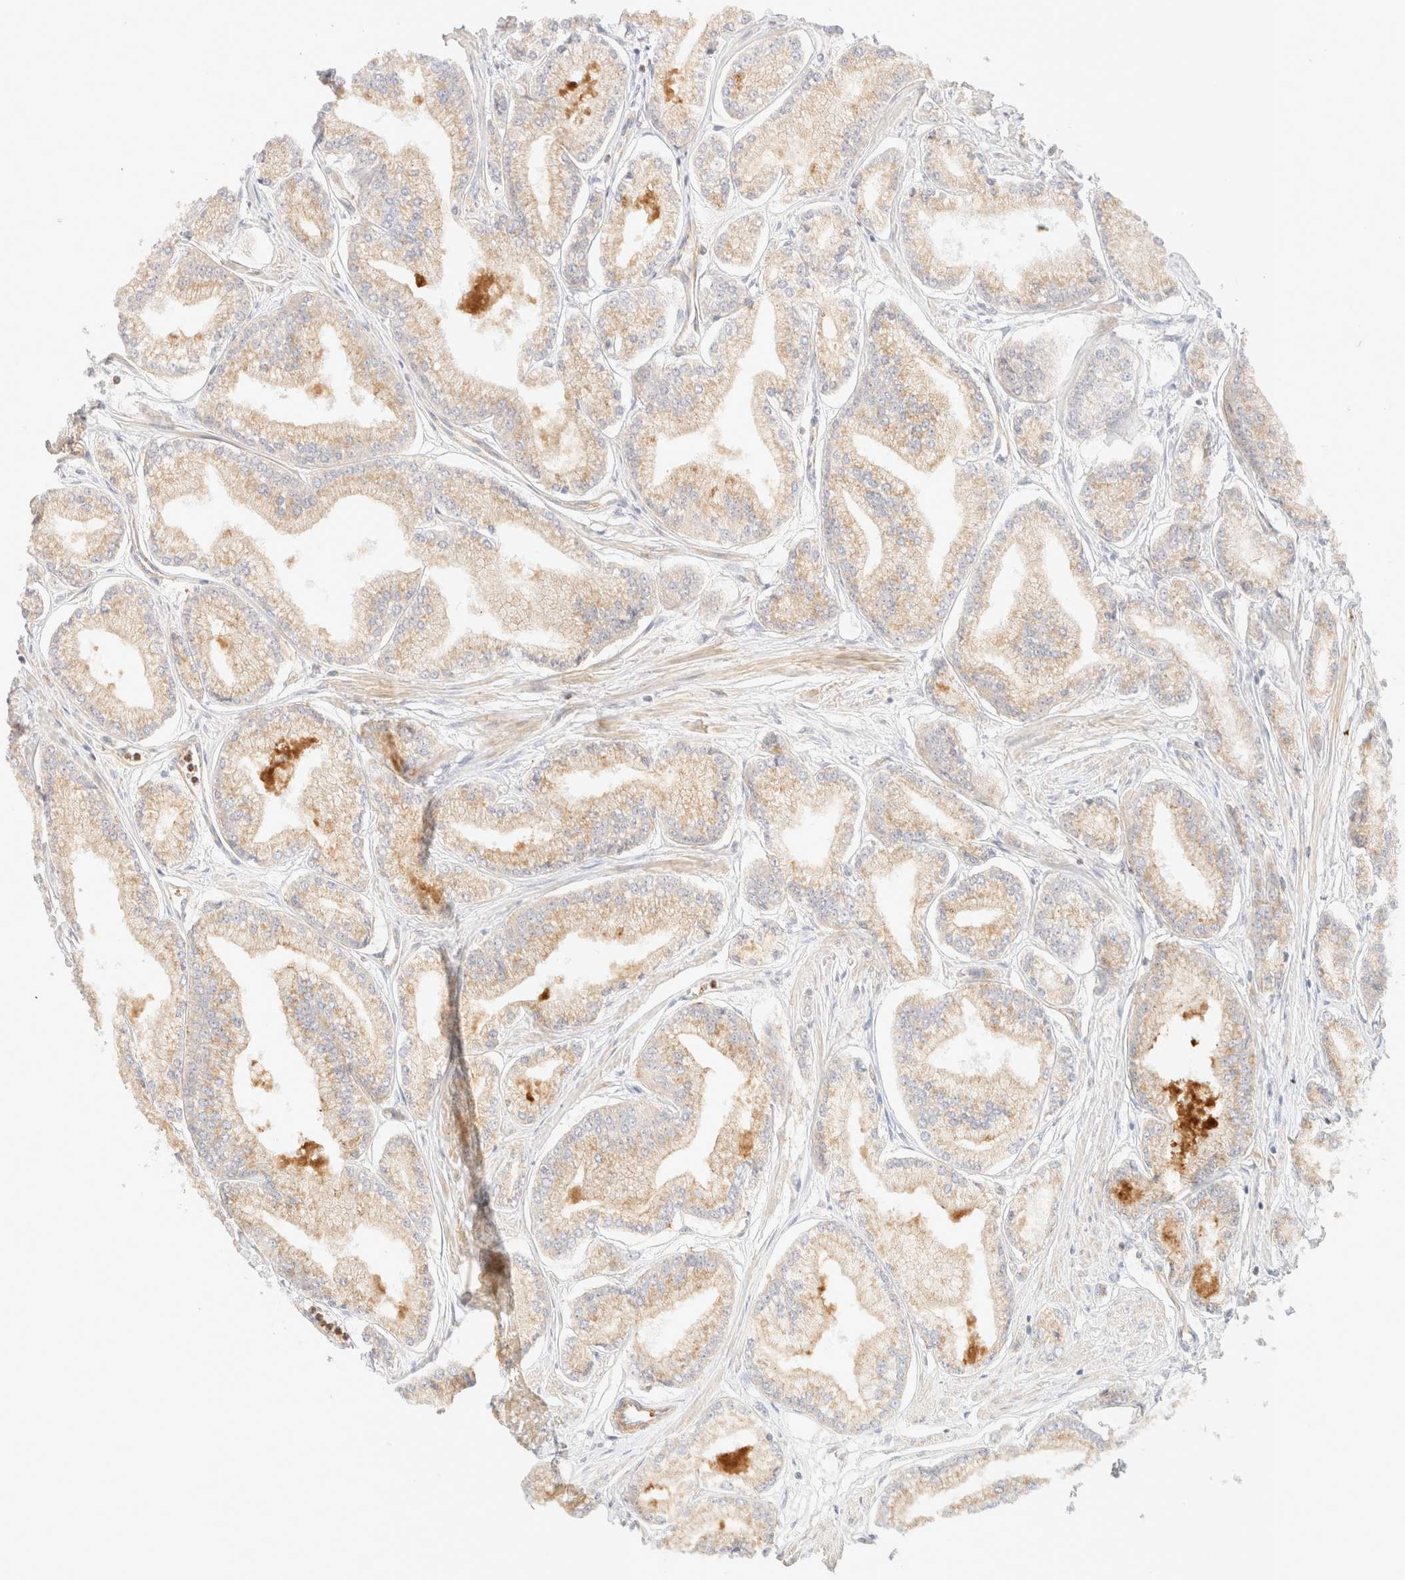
{"staining": {"intensity": "weak", "quantity": "25%-75%", "location": "cytoplasmic/membranous"}, "tissue": "prostate cancer", "cell_type": "Tumor cells", "image_type": "cancer", "snomed": [{"axis": "morphology", "description": "Adenocarcinoma, Low grade"}, {"axis": "topography", "description": "Prostate"}], "caption": "IHC staining of prostate low-grade adenocarcinoma, which demonstrates low levels of weak cytoplasmic/membranous positivity in about 25%-75% of tumor cells indicating weak cytoplasmic/membranous protein expression. The staining was performed using DAB (3,3'-diaminobenzidine) (brown) for protein detection and nuclei were counterstained in hematoxylin (blue).", "gene": "MYO10", "patient": {"sex": "male", "age": 52}}